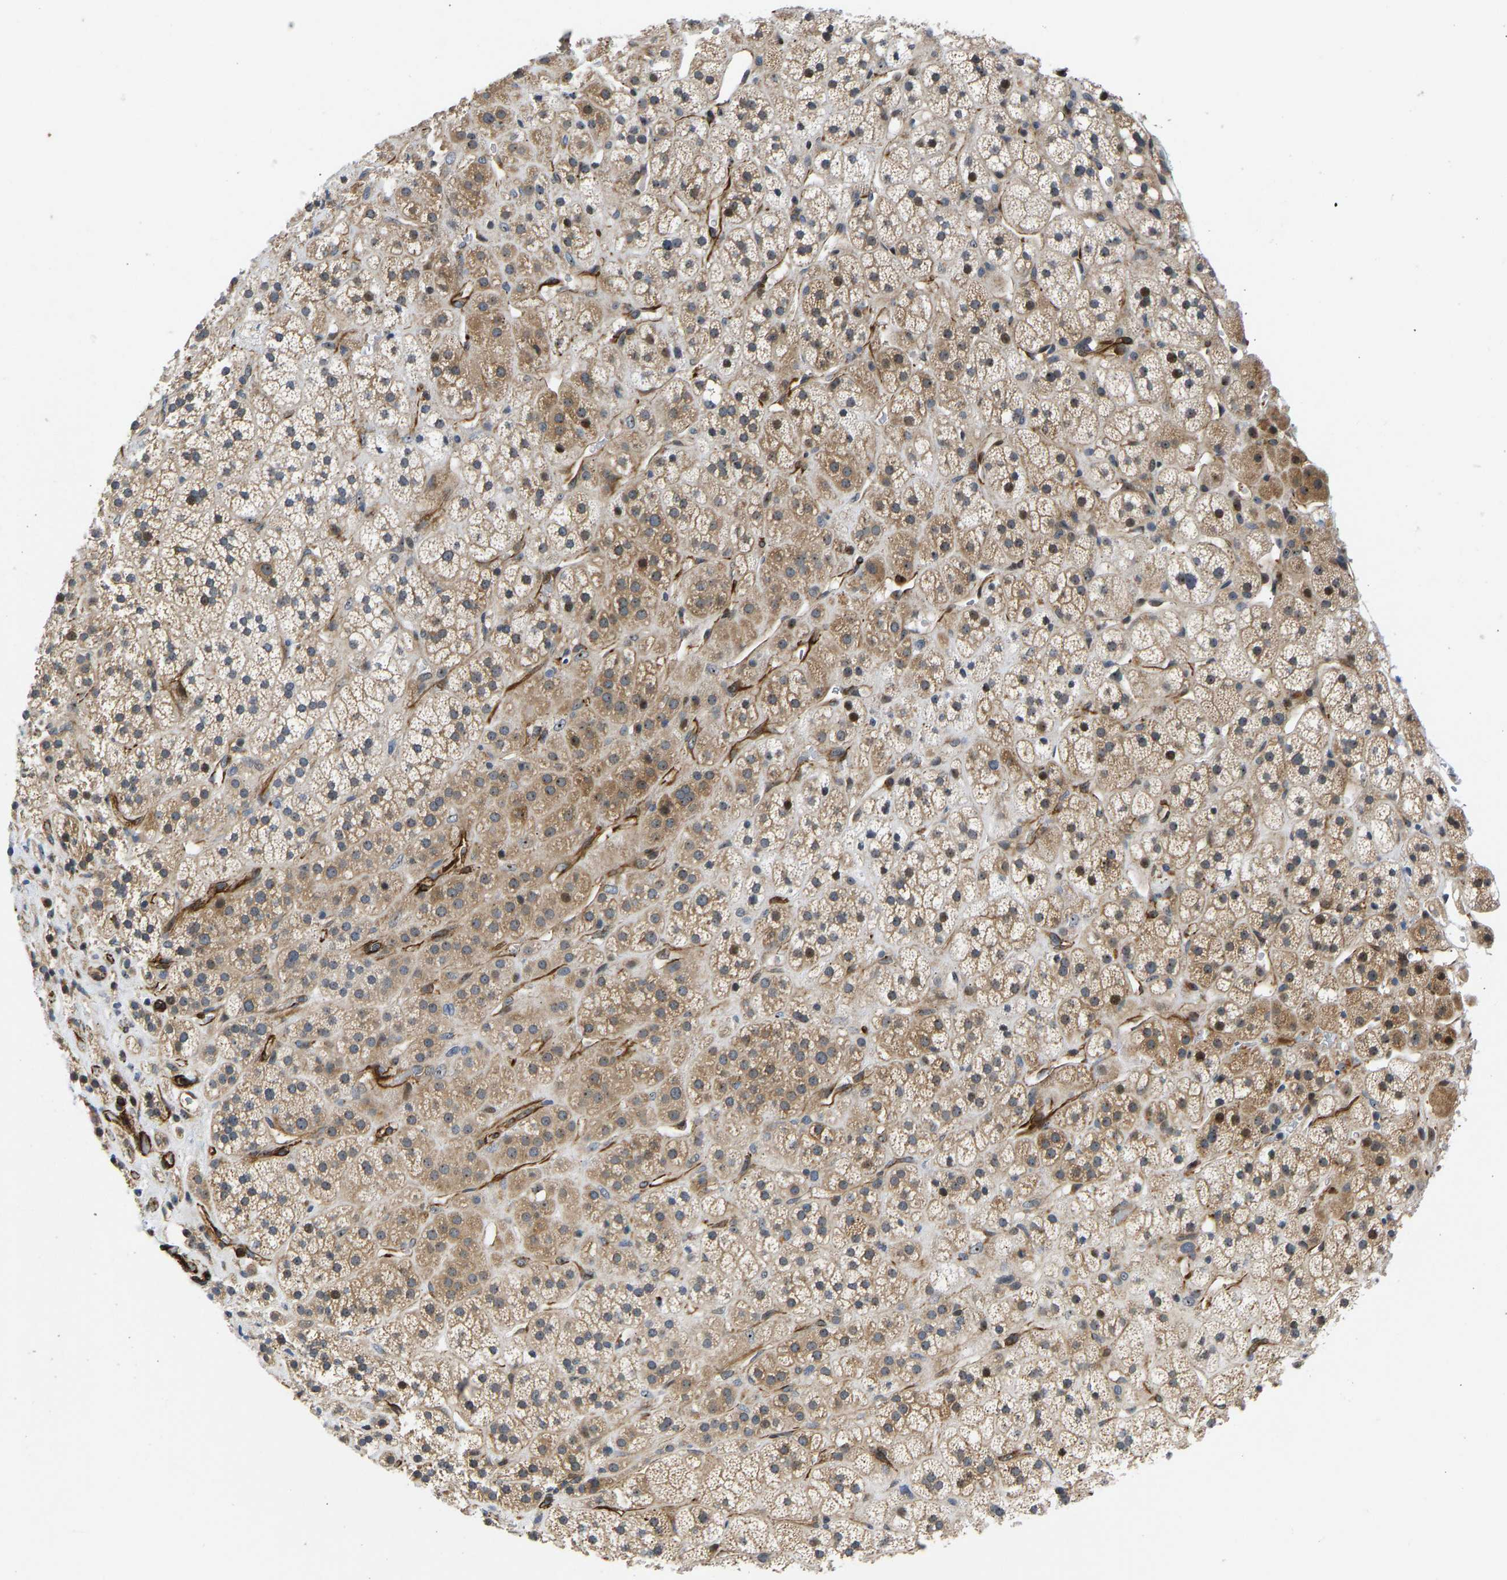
{"staining": {"intensity": "moderate", "quantity": ">75%", "location": "cytoplasmic/membranous,nuclear"}, "tissue": "adrenal gland", "cell_type": "Glandular cells", "image_type": "normal", "snomed": [{"axis": "morphology", "description": "Normal tissue, NOS"}, {"axis": "topography", "description": "Adrenal gland"}], "caption": "This photomicrograph shows normal adrenal gland stained with IHC to label a protein in brown. The cytoplasmic/membranous,nuclear of glandular cells show moderate positivity for the protein. Nuclei are counter-stained blue.", "gene": "RESF1", "patient": {"sex": "male", "age": 56}}